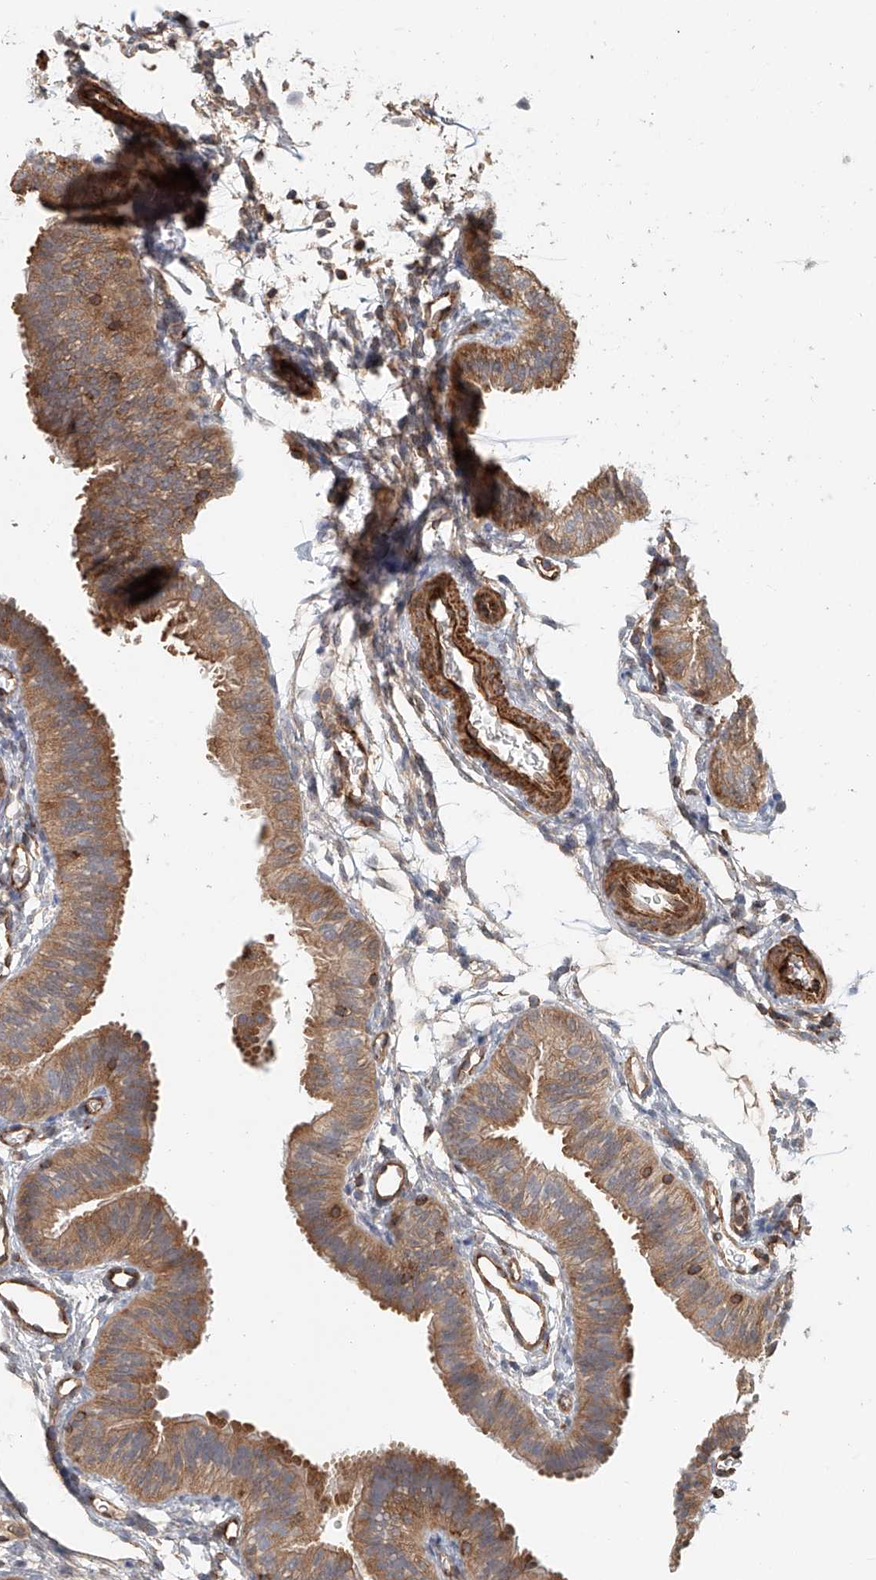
{"staining": {"intensity": "moderate", "quantity": ">75%", "location": "cytoplasmic/membranous"}, "tissue": "fallopian tube", "cell_type": "Glandular cells", "image_type": "normal", "snomed": [{"axis": "morphology", "description": "Normal tissue, NOS"}, {"axis": "topography", "description": "Fallopian tube"}], "caption": "Immunohistochemistry staining of benign fallopian tube, which shows medium levels of moderate cytoplasmic/membranous positivity in about >75% of glandular cells indicating moderate cytoplasmic/membranous protein positivity. The staining was performed using DAB (3,3'-diaminobenzidine) (brown) for protein detection and nuclei were counterstained in hematoxylin (blue).", "gene": "FRYL", "patient": {"sex": "female", "age": 35}}